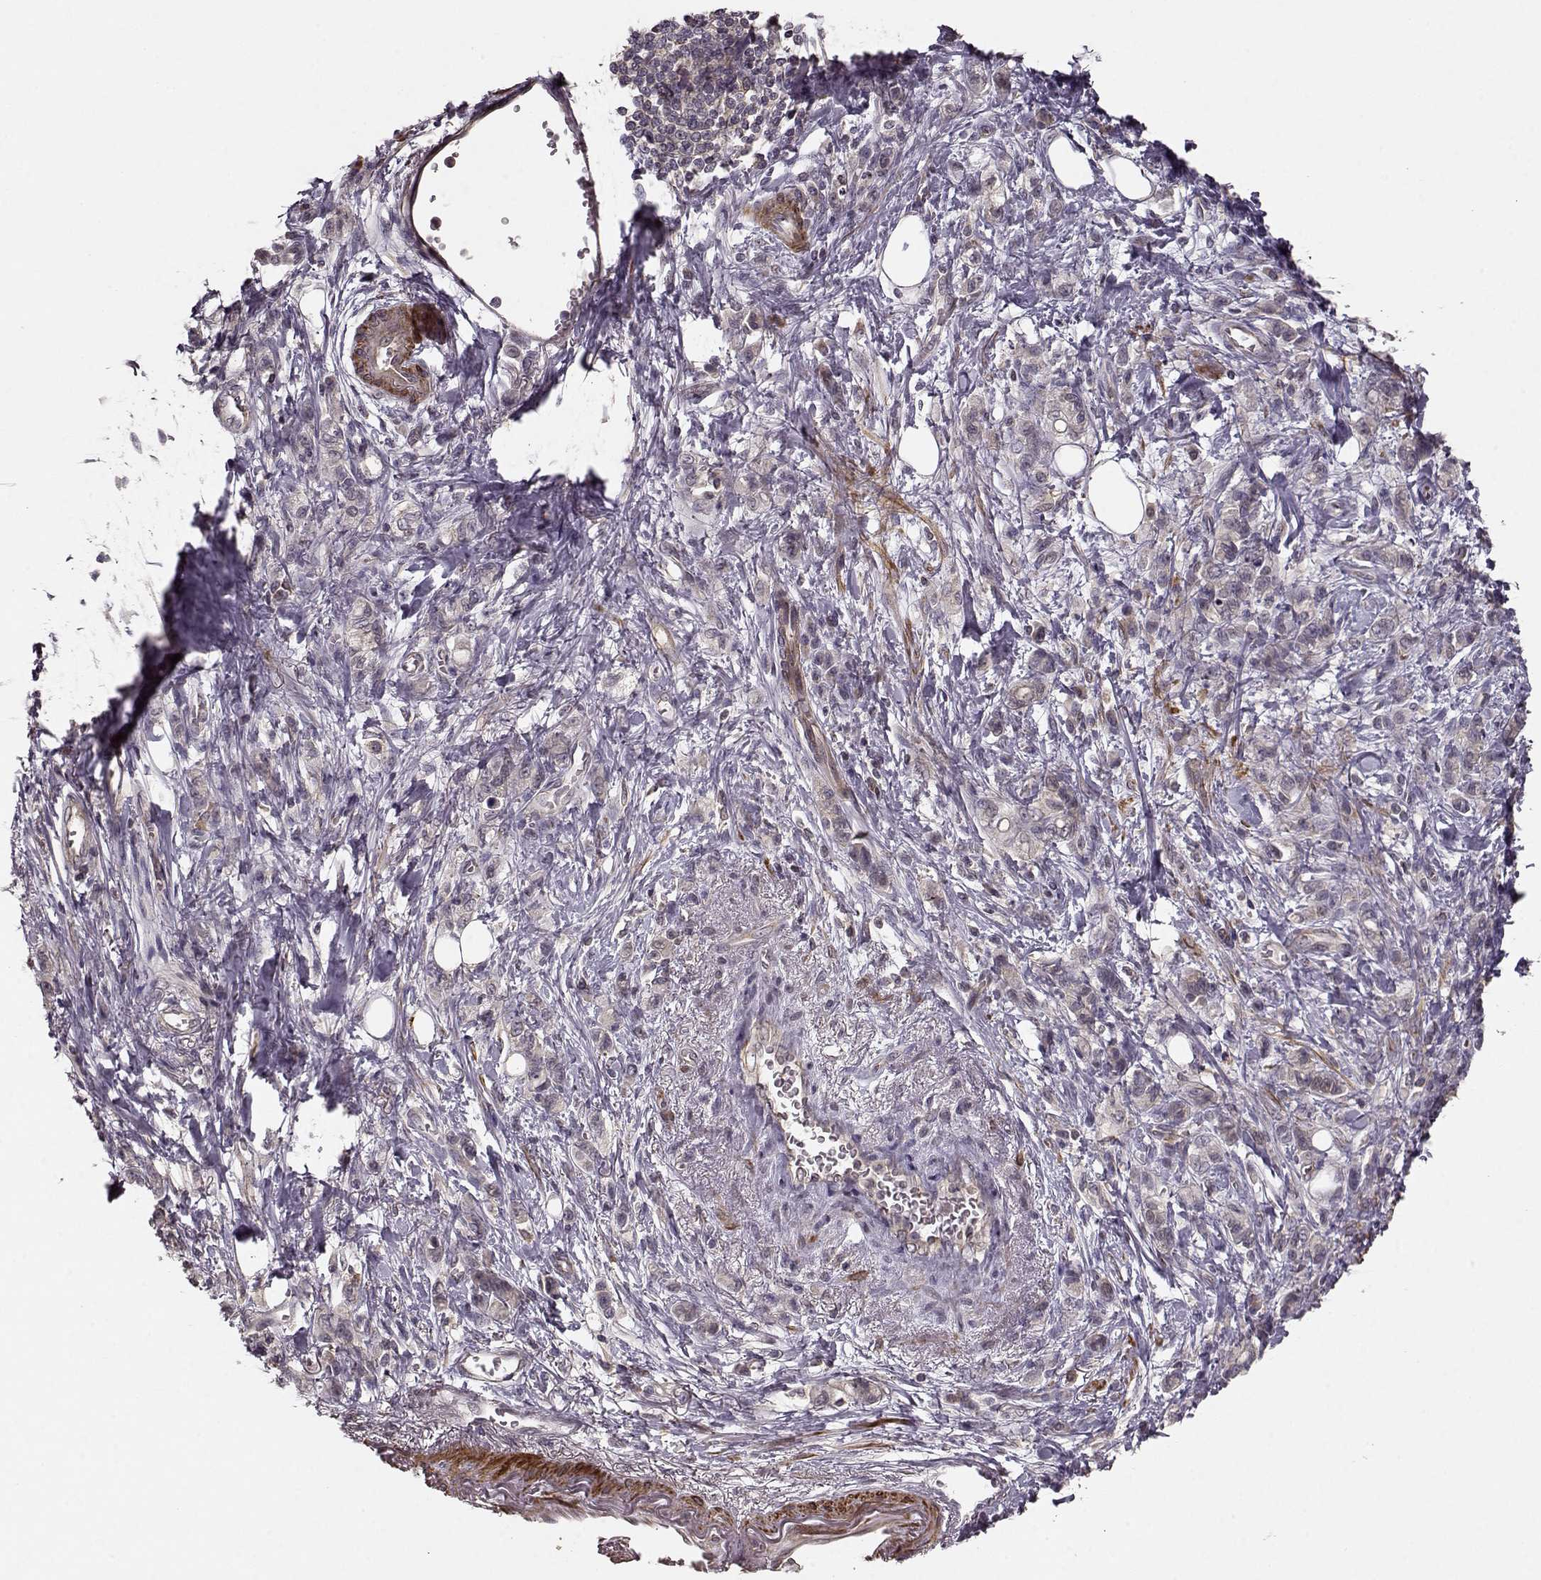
{"staining": {"intensity": "negative", "quantity": "none", "location": "none"}, "tissue": "stomach cancer", "cell_type": "Tumor cells", "image_type": "cancer", "snomed": [{"axis": "morphology", "description": "Adenocarcinoma, NOS"}, {"axis": "topography", "description": "Stomach"}], "caption": "Tumor cells show no significant staining in stomach adenocarcinoma. (Stains: DAB IHC with hematoxylin counter stain, Microscopy: brightfield microscopy at high magnification).", "gene": "SLAIN2", "patient": {"sex": "male", "age": 77}}